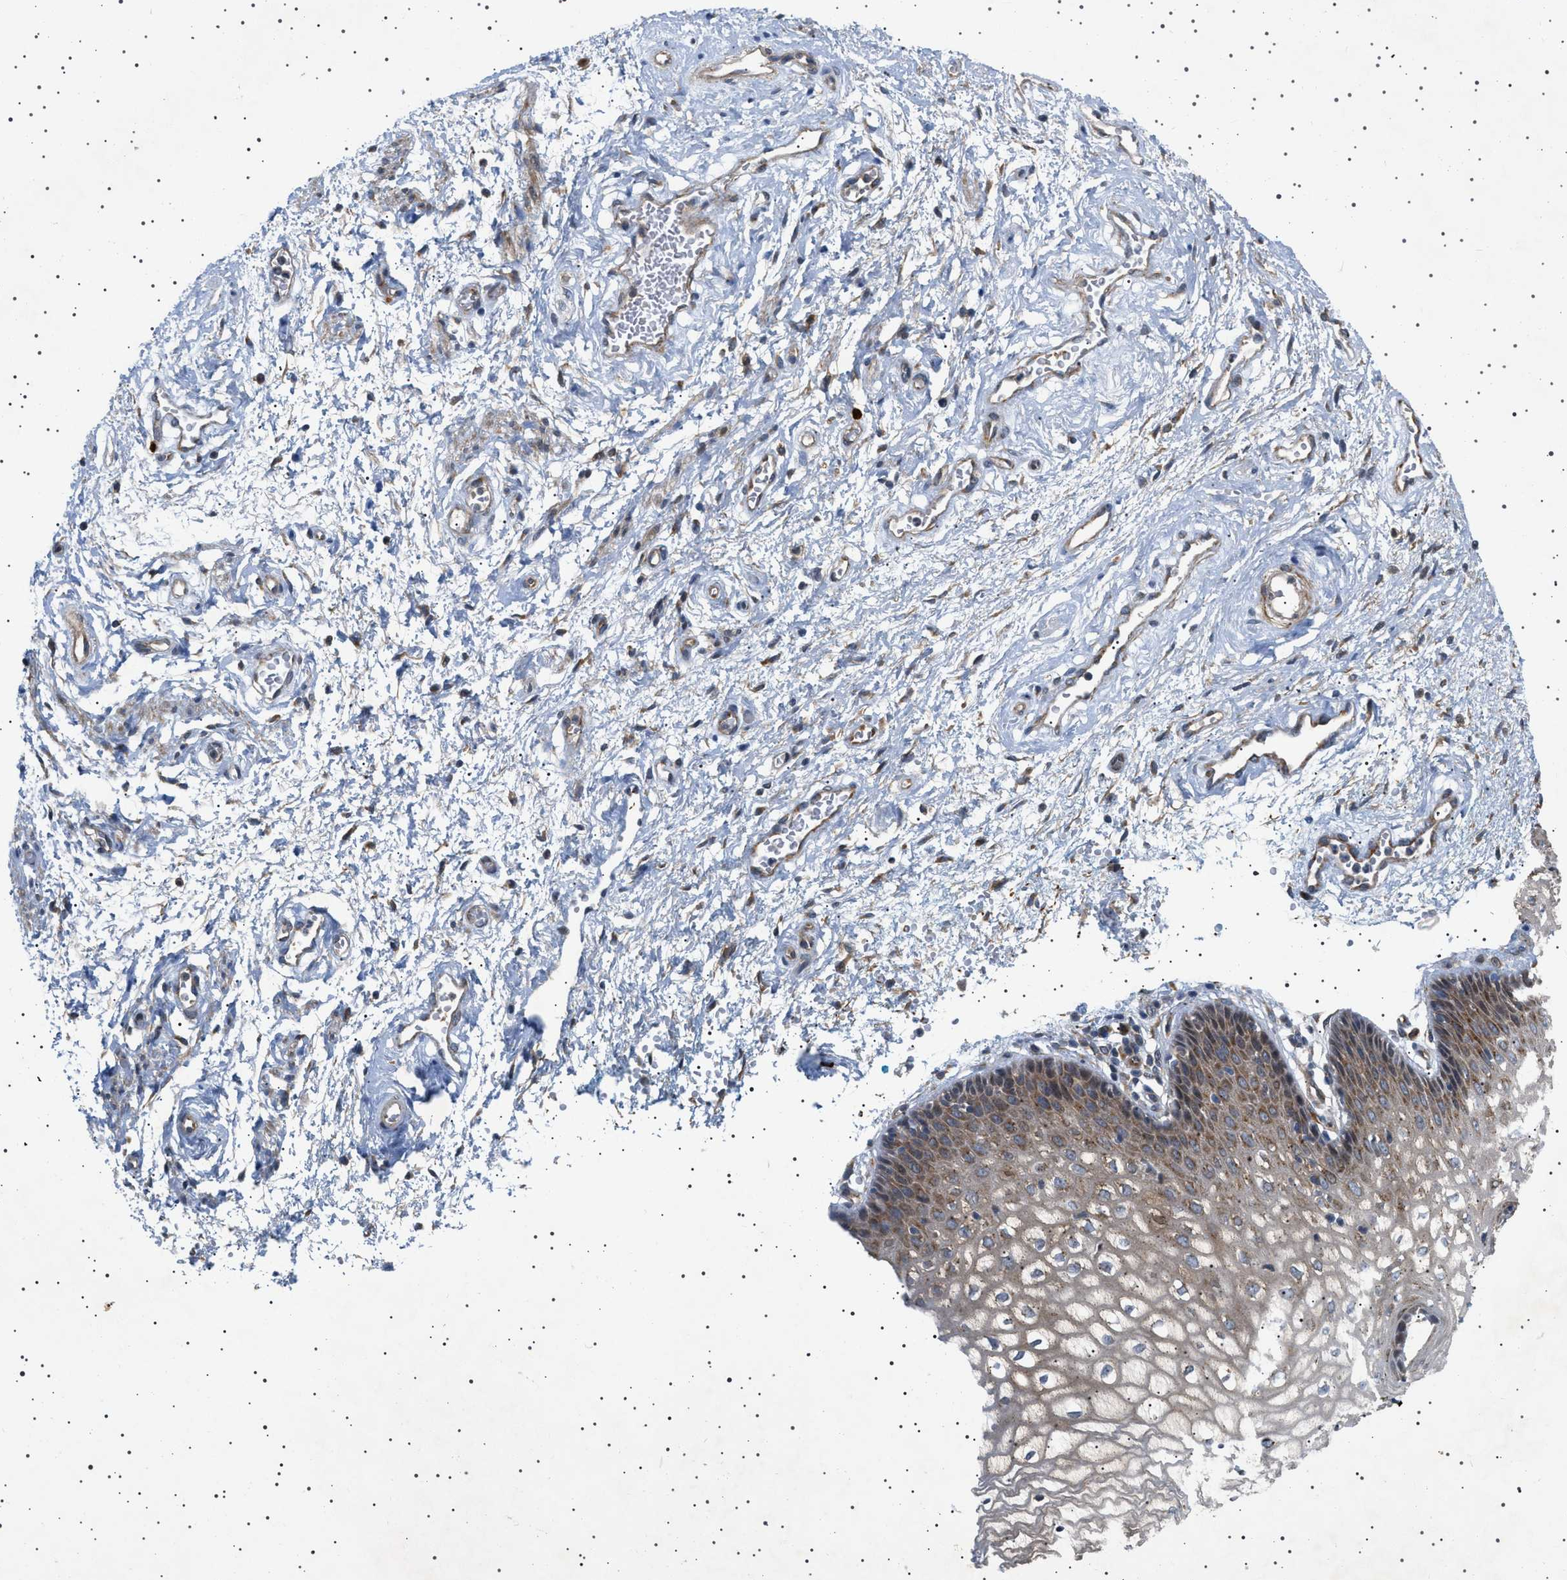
{"staining": {"intensity": "moderate", "quantity": "25%-75%", "location": "cytoplasmic/membranous"}, "tissue": "vagina", "cell_type": "Squamous epithelial cells", "image_type": "normal", "snomed": [{"axis": "morphology", "description": "Normal tissue, NOS"}, {"axis": "topography", "description": "Vagina"}], "caption": "High-magnification brightfield microscopy of unremarkable vagina stained with DAB (brown) and counterstained with hematoxylin (blue). squamous epithelial cells exhibit moderate cytoplasmic/membranous expression is seen in about25%-75% of cells. The protein of interest is stained brown, and the nuclei are stained in blue (DAB IHC with brightfield microscopy, high magnification).", "gene": "CCDC186", "patient": {"sex": "female", "age": 34}}